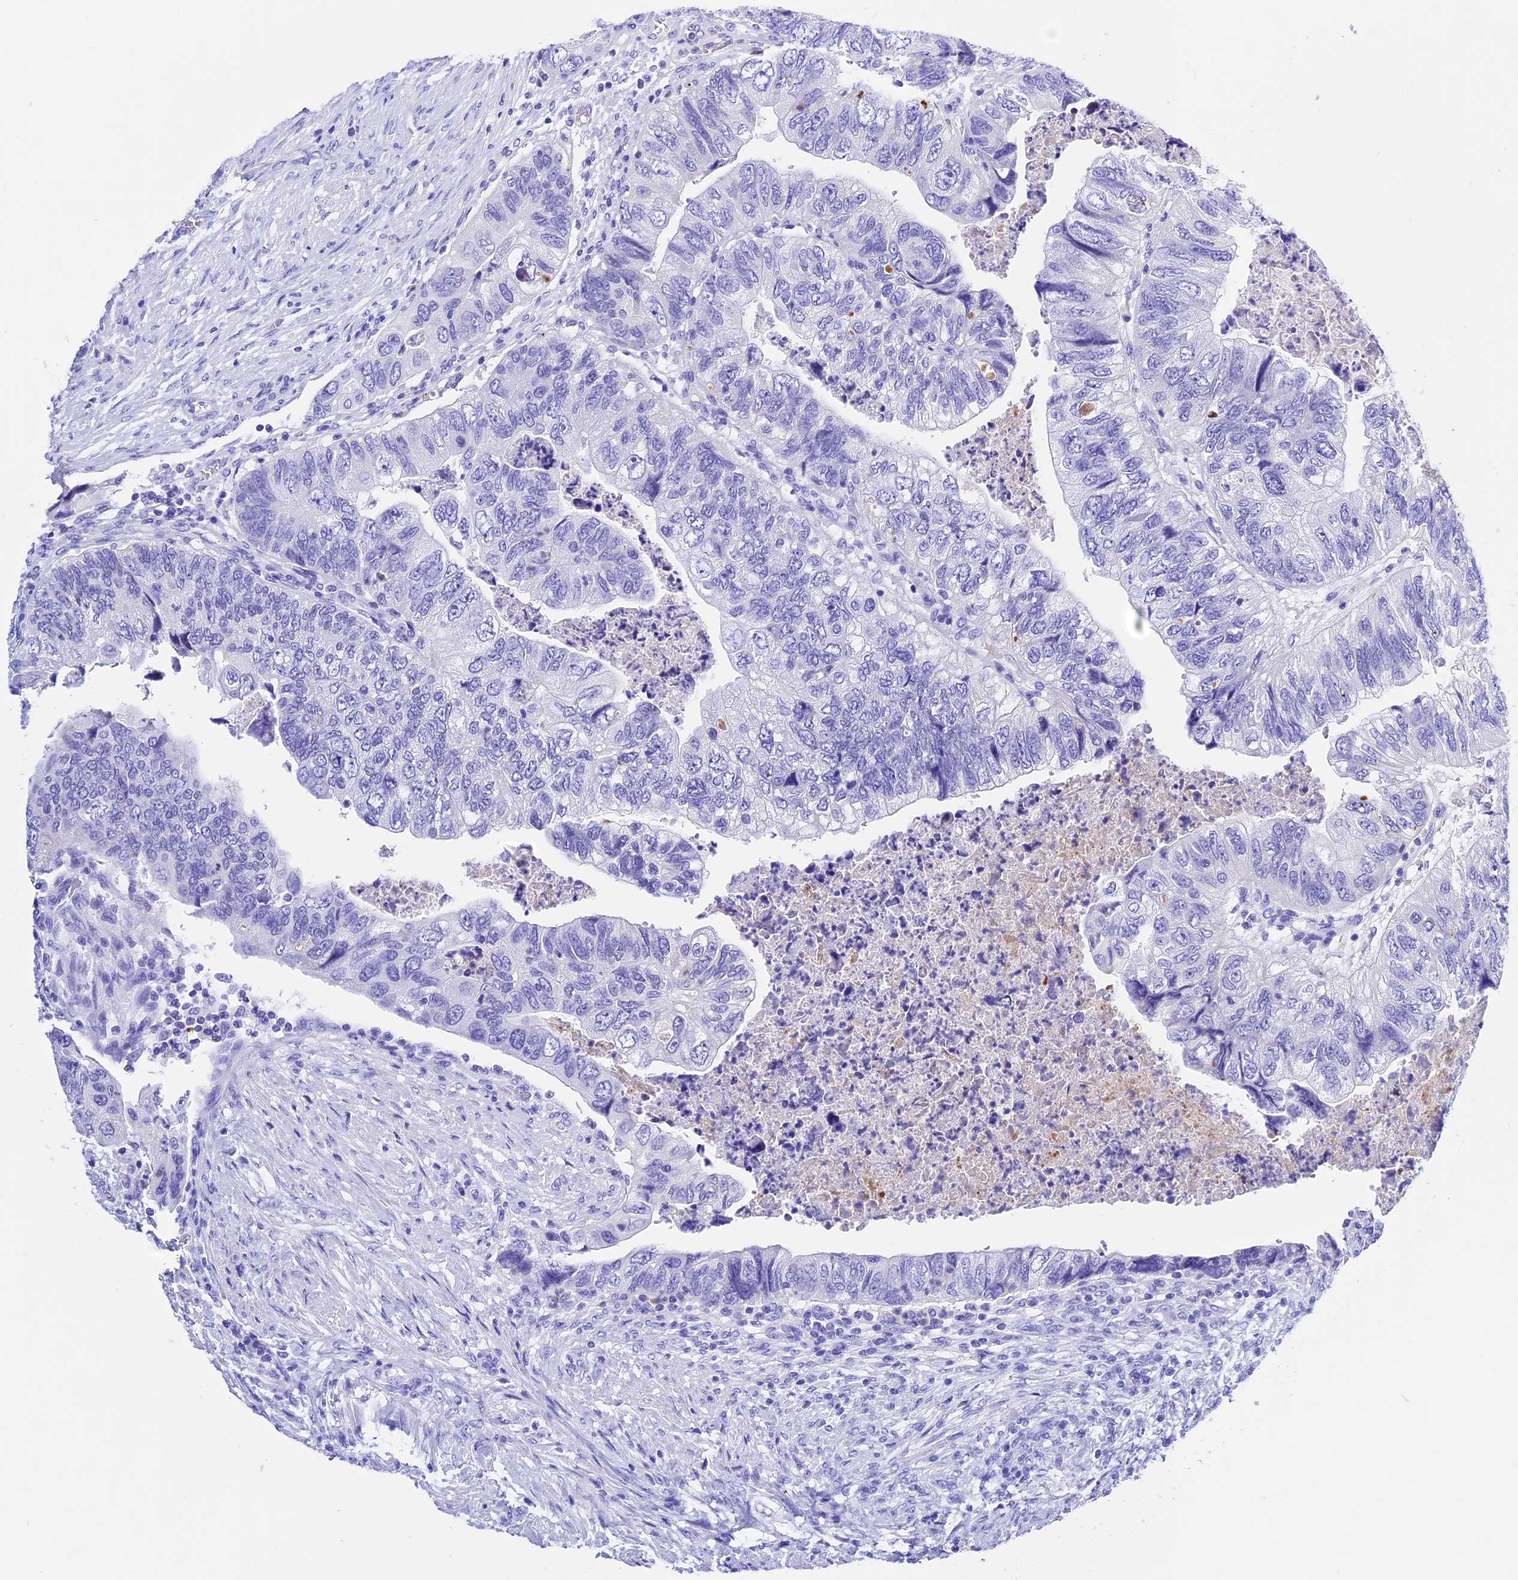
{"staining": {"intensity": "negative", "quantity": "none", "location": "none"}, "tissue": "colorectal cancer", "cell_type": "Tumor cells", "image_type": "cancer", "snomed": [{"axis": "morphology", "description": "Adenocarcinoma, NOS"}, {"axis": "topography", "description": "Rectum"}], "caption": "Tumor cells show no significant protein staining in colorectal adenocarcinoma.", "gene": "PSG11", "patient": {"sex": "male", "age": 63}}